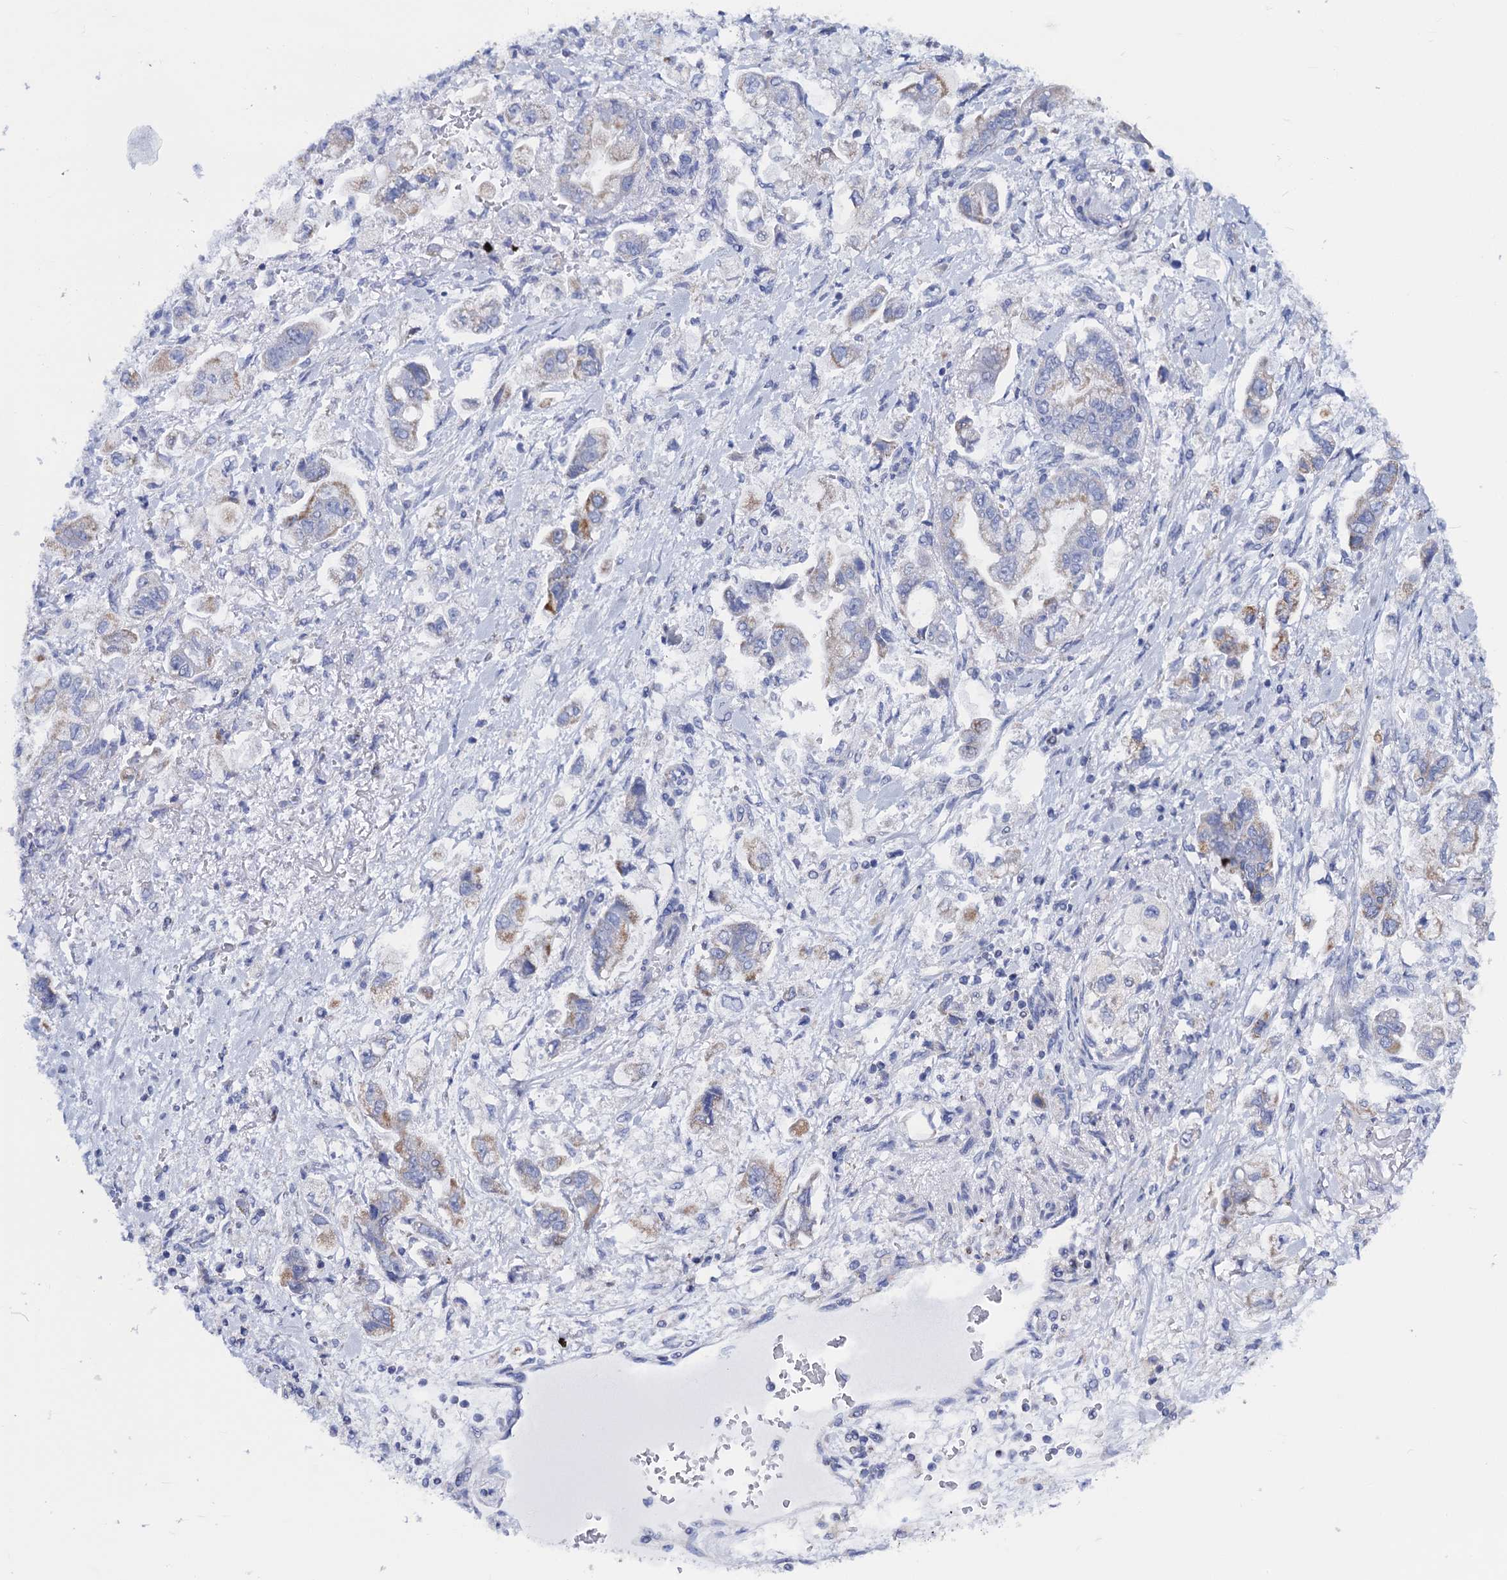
{"staining": {"intensity": "weak", "quantity": "<25%", "location": "cytoplasmic/membranous"}, "tissue": "stomach cancer", "cell_type": "Tumor cells", "image_type": "cancer", "snomed": [{"axis": "morphology", "description": "Adenocarcinoma, NOS"}, {"axis": "topography", "description": "Stomach"}], "caption": "Tumor cells show no significant protein positivity in stomach adenocarcinoma.", "gene": "ACADSB", "patient": {"sex": "male", "age": 62}}